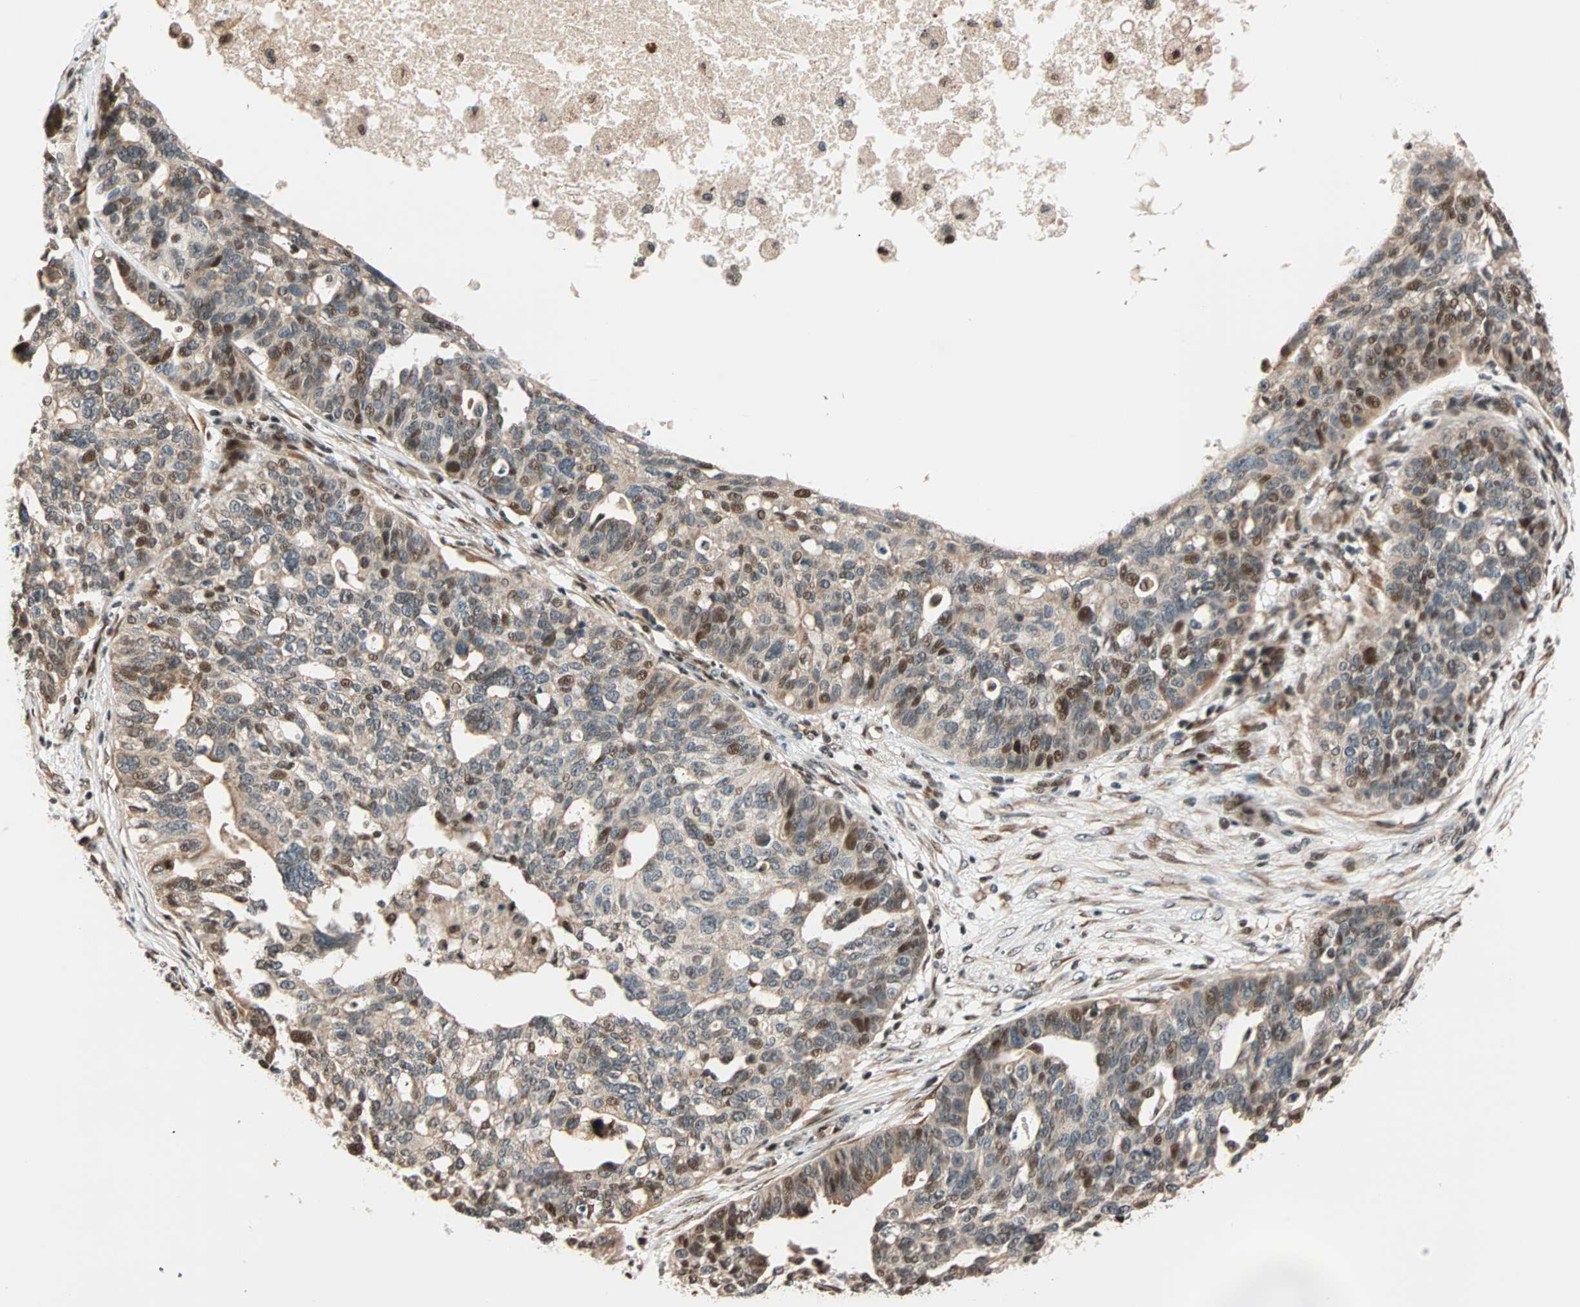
{"staining": {"intensity": "moderate", "quantity": "25%-75%", "location": "cytoplasmic/membranous,nuclear"}, "tissue": "ovarian cancer", "cell_type": "Tumor cells", "image_type": "cancer", "snomed": [{"axis": "morphology", "description": "Cystadenocarcinoma, serous, NOS"}, {"axis": "topography", "description": "Ovary"}], "caption": "Immunohistochemical staining of human ovarian cancer (serous cystadenocarcinoma) reveals moderate cytoplasmic/membranous and nuclear protein expression in approximately 25%-75% of tumor cells. The protein is stained brown, and the nuclei are stained in blue (DAB (3,3'-diaminobenzidine) IHC with brightfield microscopy, high magnification).", "gene": "HECW1", "patient": {"sex": "female", "age": 59}}